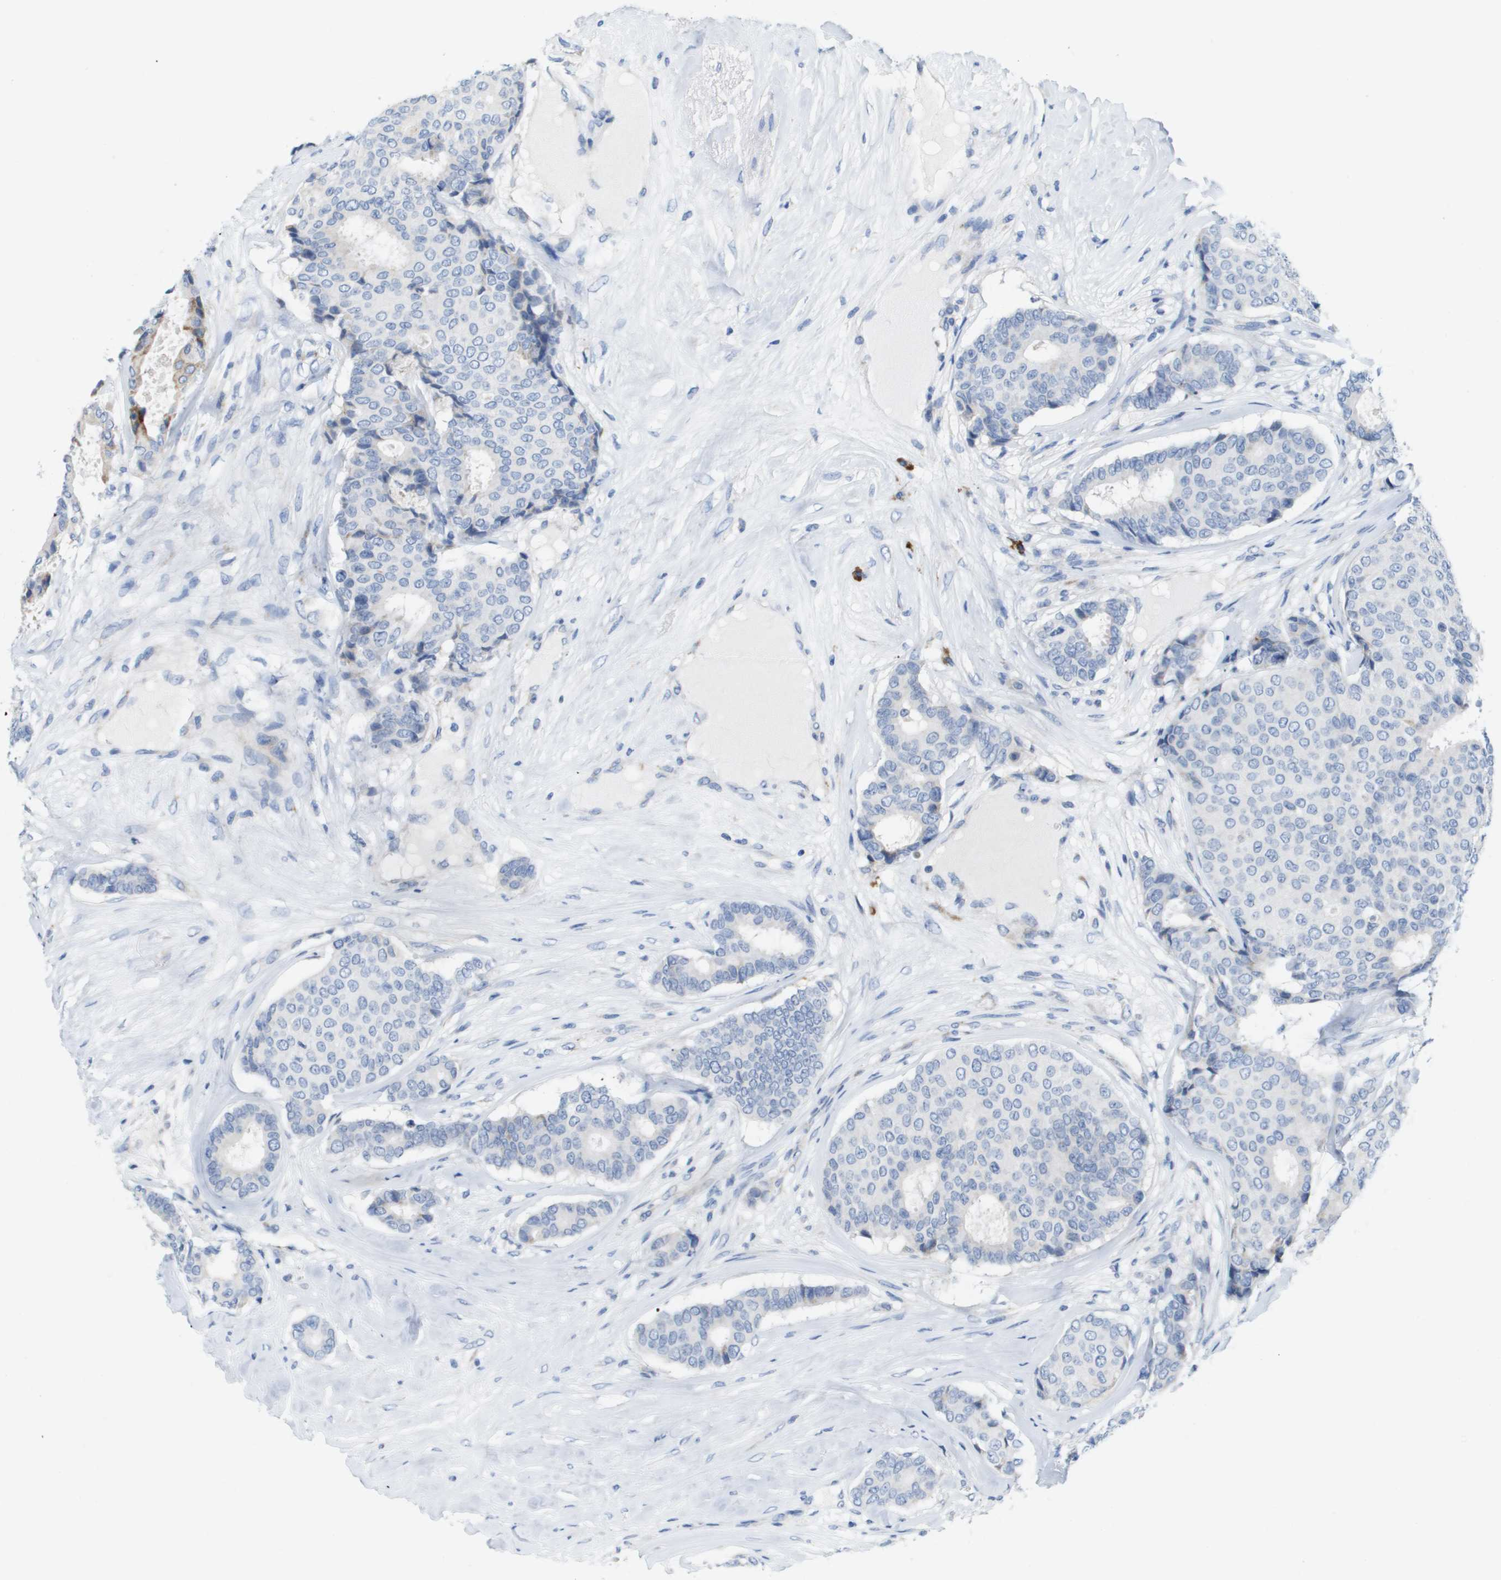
{"staining": {"intensity": "negative", "quantity": "none", "location": "none"}, "tissue": "breast cancer", "cell_type": "Tumor cells", "image_type": "cancer", "snomed": [{"axis": "morphology", "description": "Duct carcinoma"}, {"axis": "topography", "description": "Breast"}], "caption": "This is an IHC micrograph of infiltrating ductal carcinoma (breast). There is no positivity in tumor cells.", "gene": "CD3G", "patient": {"sex": "female", "age": 75}}